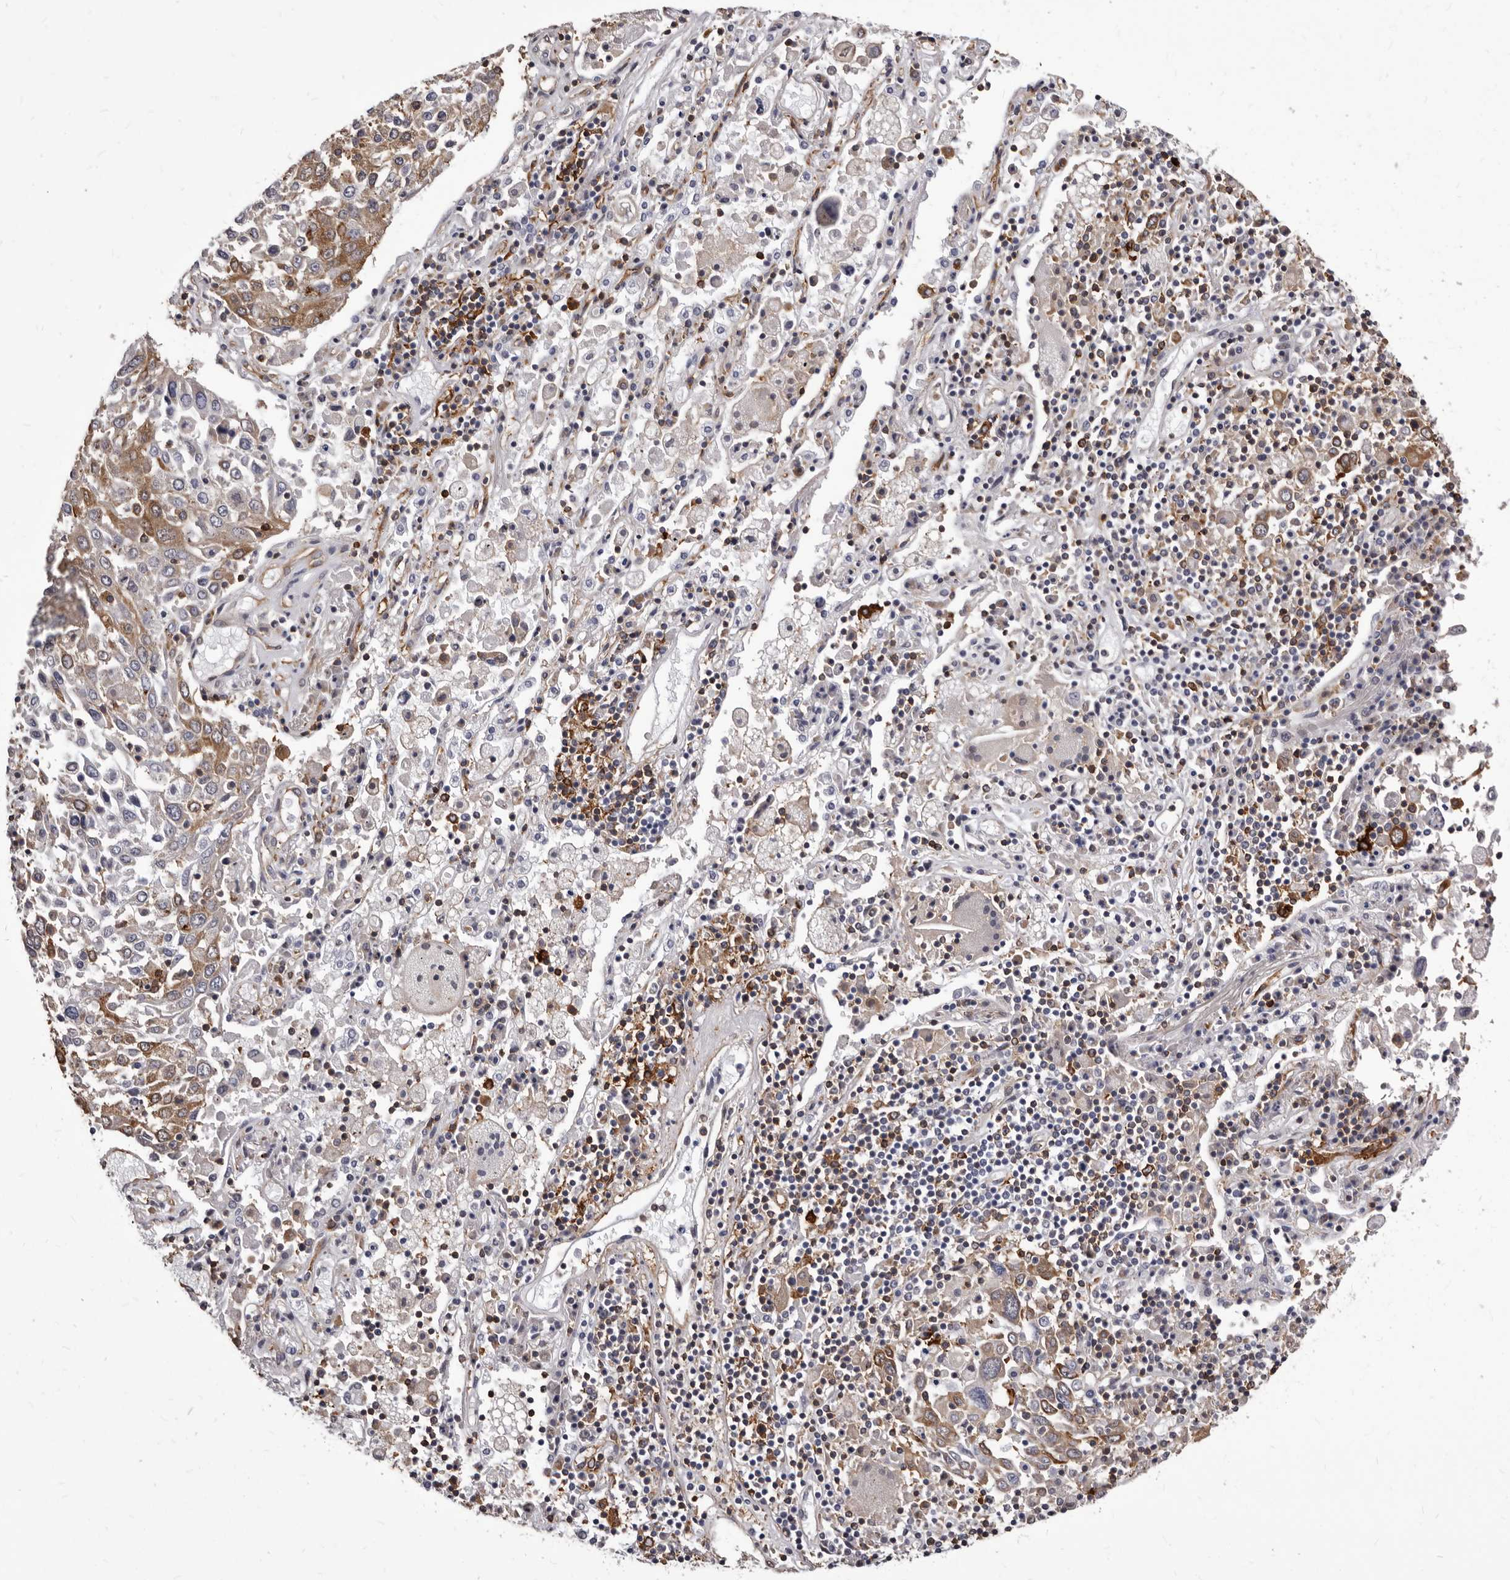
{"staining": {"intensity": "moderate", "quantity": "<25%", "location": "cytoplasmic/membranous"}, "tissue": "lung cancer", "cell_type": "Tumor cells", "image_type": "cancer", "snomed": [{"axis": "morphology", "description": "Squamous cell carcinoma, NOS"}, {"axis": "topography", "description": "Lung"}], "caption": "Moderate cytoplasmic/membranous positivity for a protein is appreciated in about <25% of tumor cells of squamous cell carcinoma (lung) using immunohistochemistry.", "gene": "NIBAN1", "patient": {"sex": "male", "age": 65}}